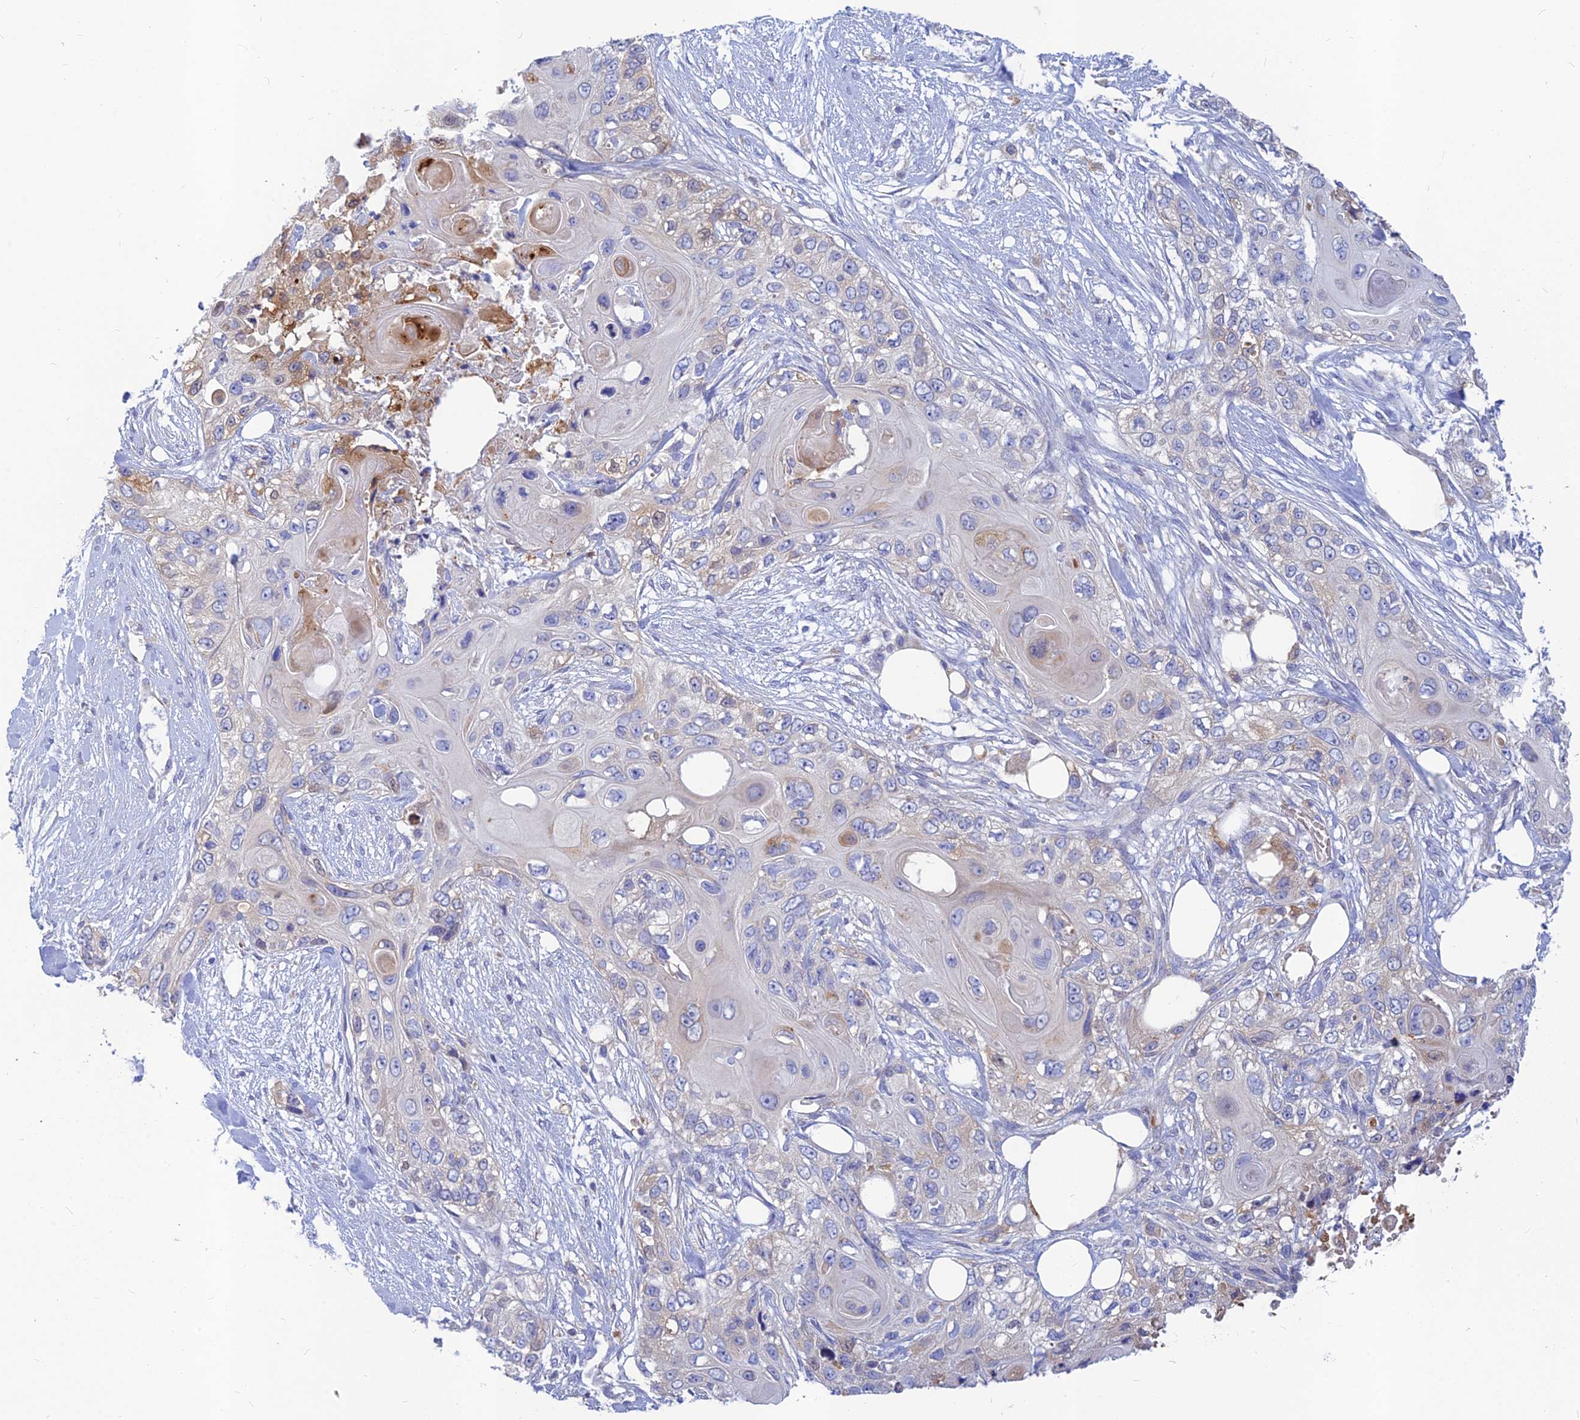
{"staining": {"intensity": "weak", "quantity": "<25%", "location": "cytoplasmic/membranous"}, "tissue": "skin cancer", "cell_type": "Tumor cells", "image_type": "cancer", "snomed": [{"axis": "morphology", "description": "Normal tissue, NOS"}, {"axis": "morphology", "description": "Squamous cell carcinoma, NOS"}, {"axis": "topography", "description": "Skin"}], "caption": "IHC photomicrograph of neoplastic tissue: squamous cell carcinoma (skin) stained with DAB (3,3'-diaminobenzidine) shows no significant protein positivity in tumor cells.", "gene": "CACNA1B", "patient": {"sex": "male", "age": 72}}